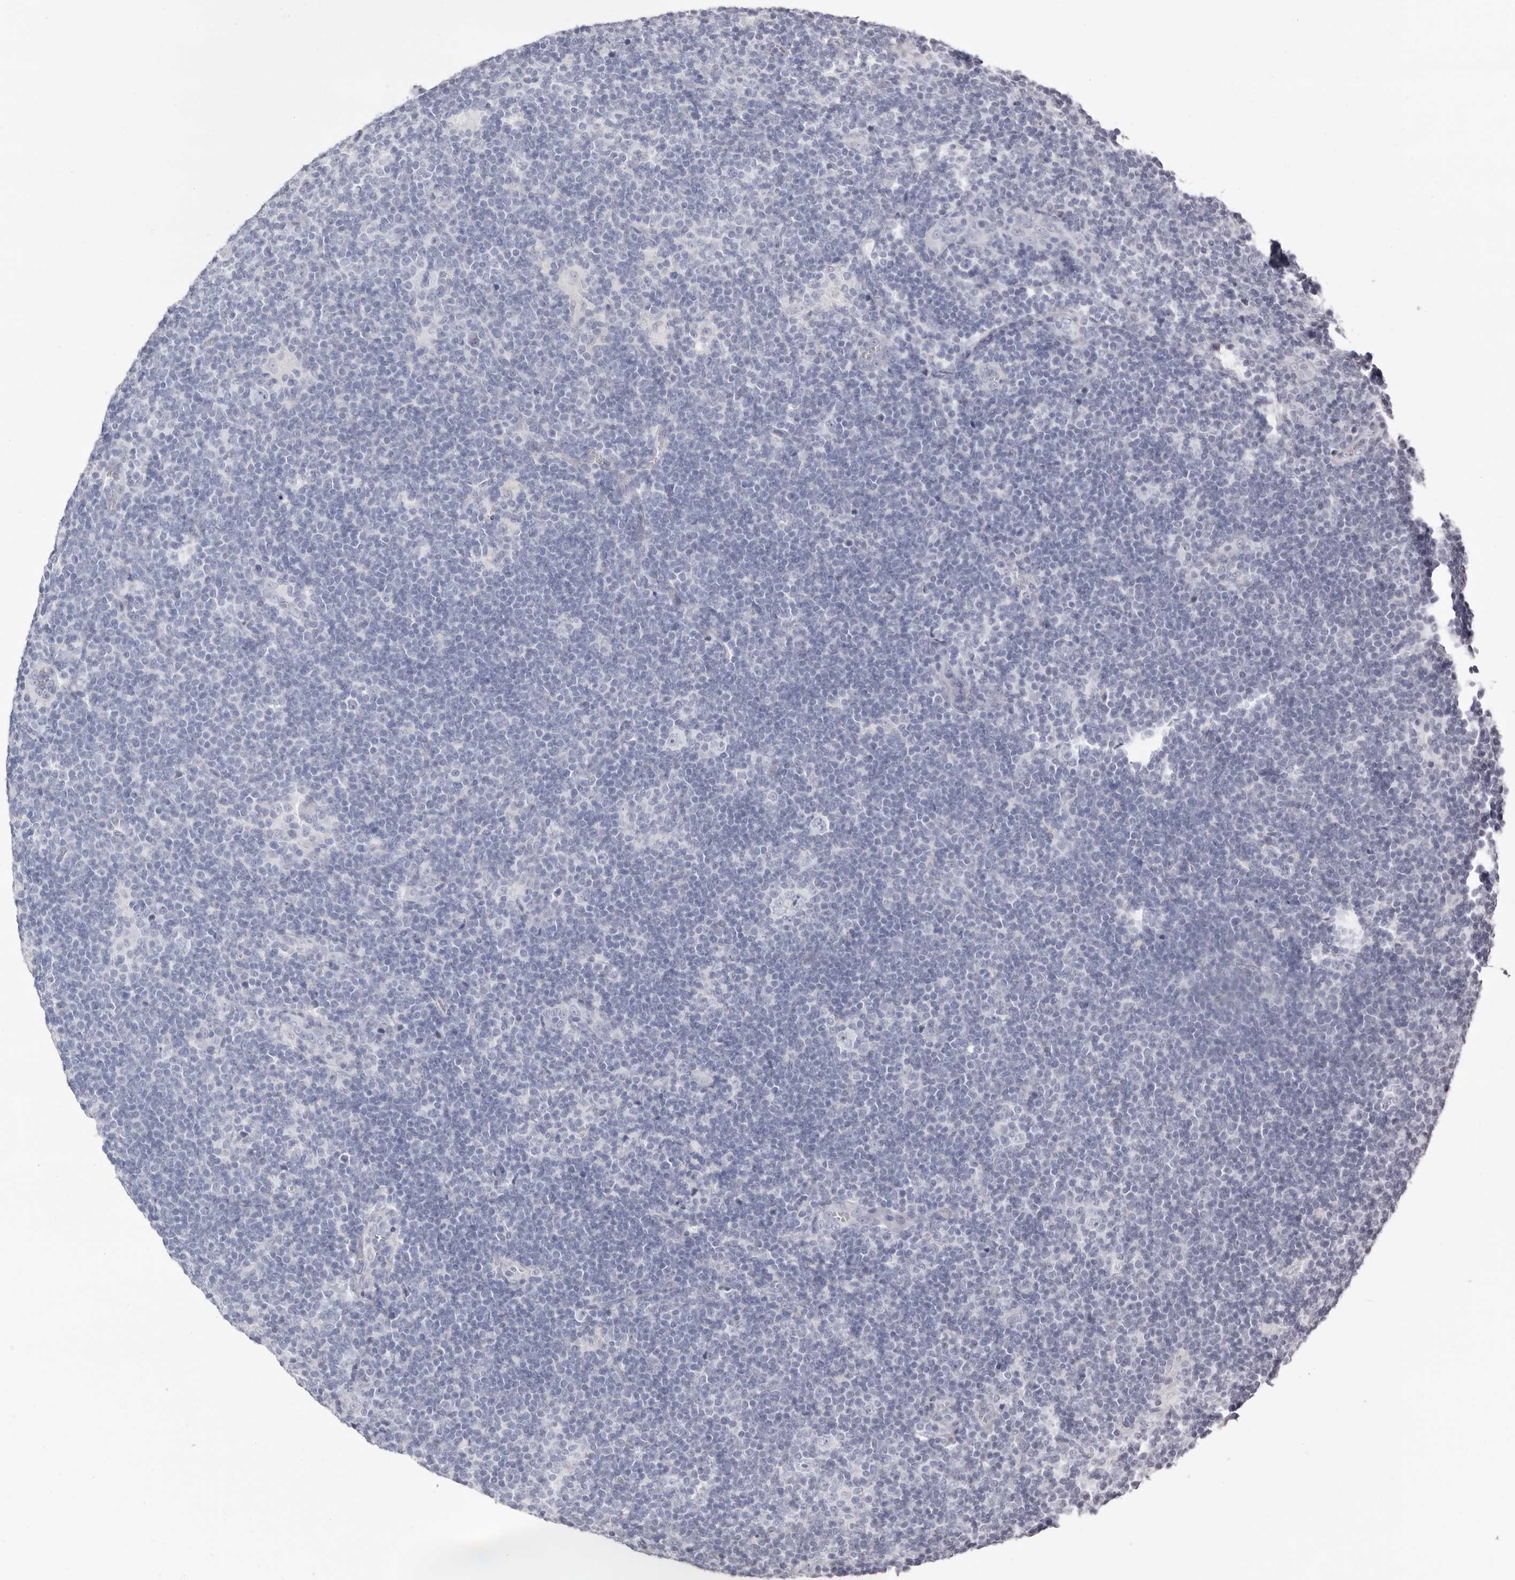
{"staining": {"intensity": "negative", "quantity": "none", "location": "none"}, "tissue": "lymphoma", "cell_type": "Tumor cells", "image_type": "cancer", "snomed": [{"axis": "morphology", "description": "Hodgkin's disease, NOS"}, {"axis": "topography", "description": "Lymph node"}], "caption": "An IHC histopathology image of Hodgkin's disease is shown. There is no staining in tumor cells of Hodgkin's disease.", "gene": "LPO", "patient": {"sex": "female", "age": 57}}